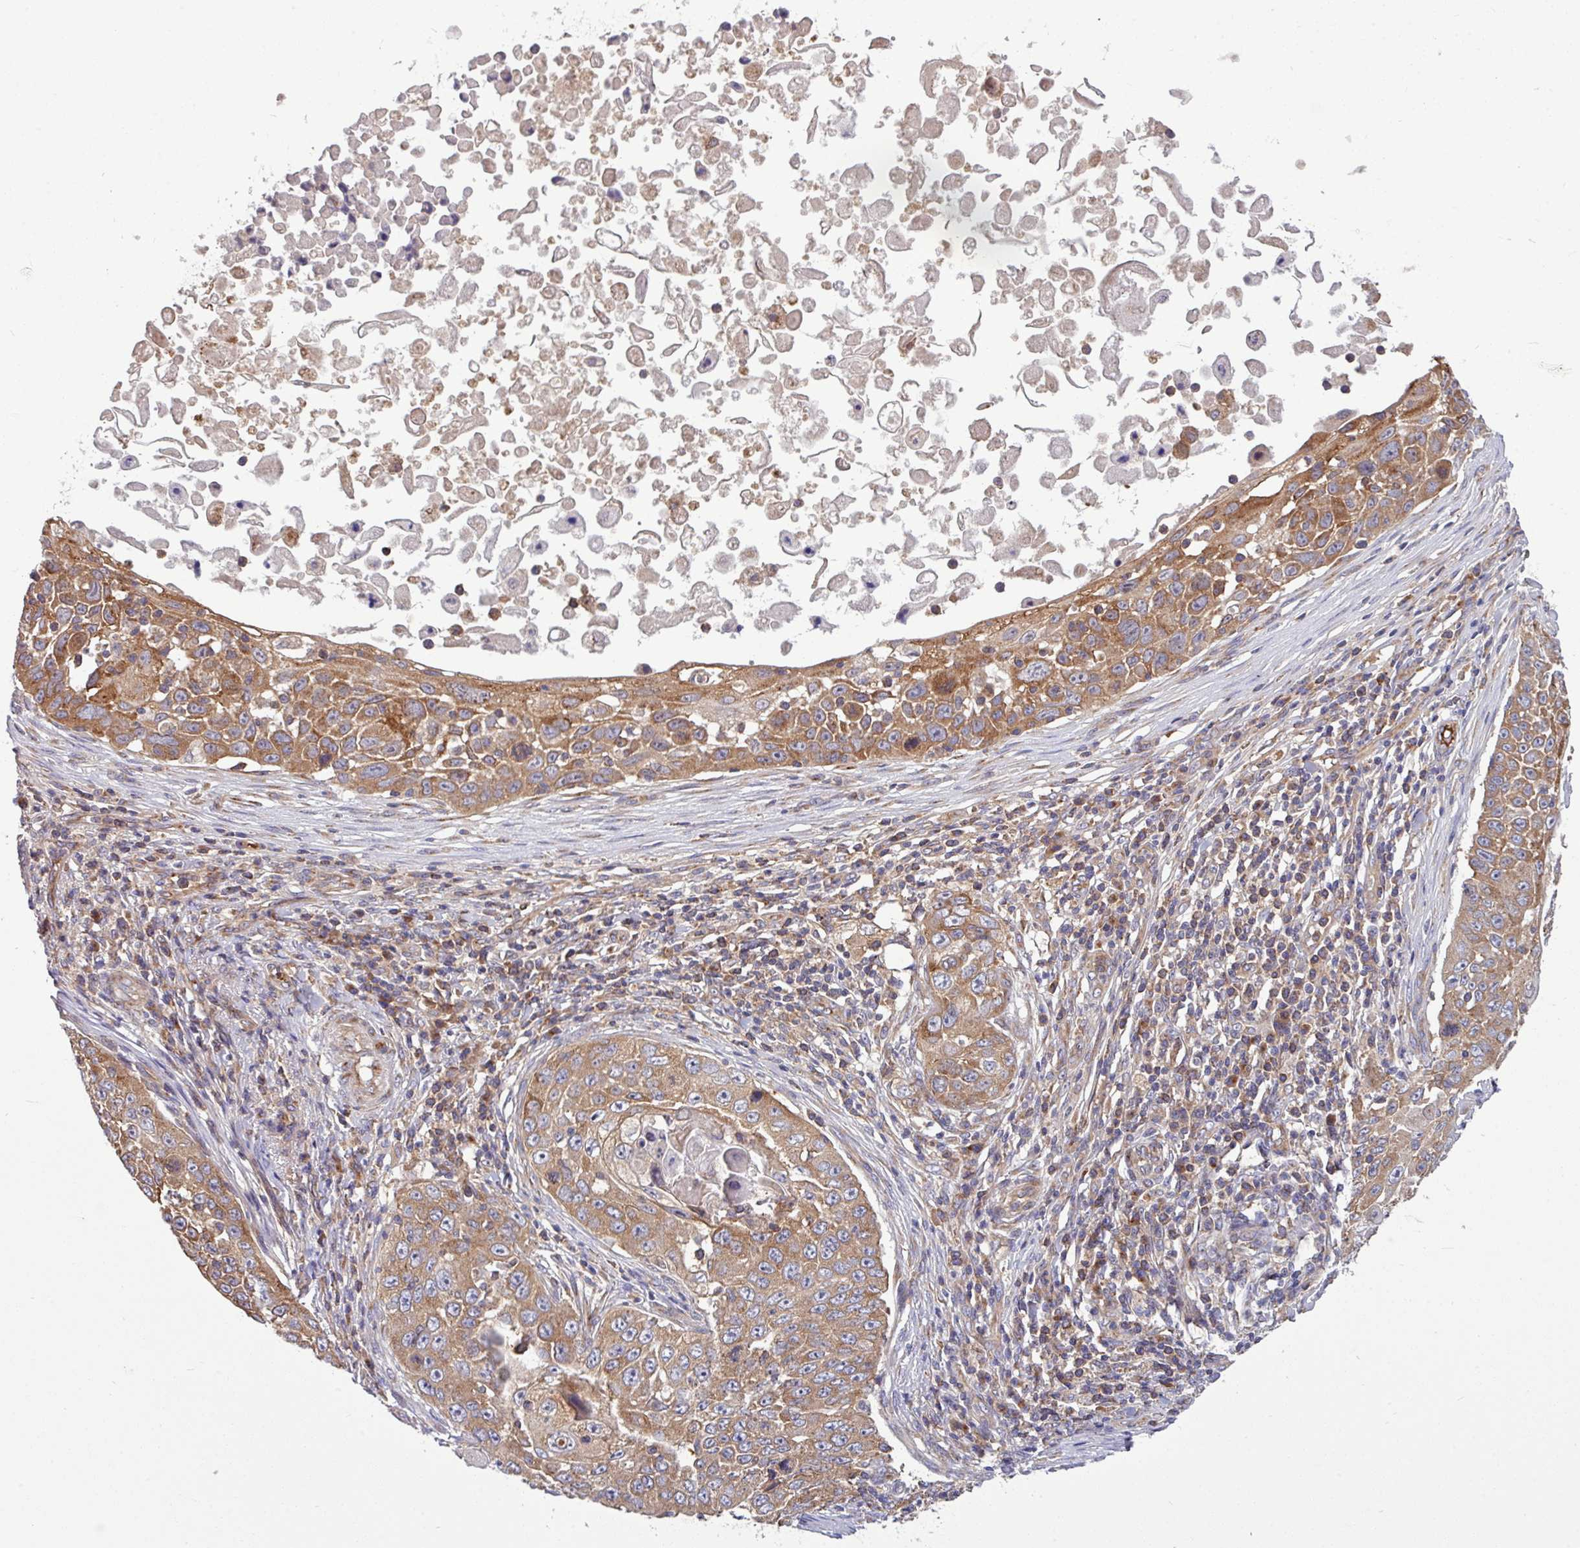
{"staining": {"intensity": "moderate", "quantity": ">75%", "location": "cytoplasmic/membranous"}, "tissue": "skin cancer", "cell_type": "Tumor cells", "image_type": "cancer", "snomed": [{"axis": "morphology", "description": "Squamous cell carcinoma, NOS"}, {"axis": "topography", "description": "Skin"}], "caption": "Immunohistochemistry (DAB (3,3'-diaminobenzidine)) staining of skin cancer exhibits moderate cytoplasmic/membranous protein positivity in approximately >75% of tumor cells.", "gene": "LSM12", "patient": {"sex": "male", "age": 24}}